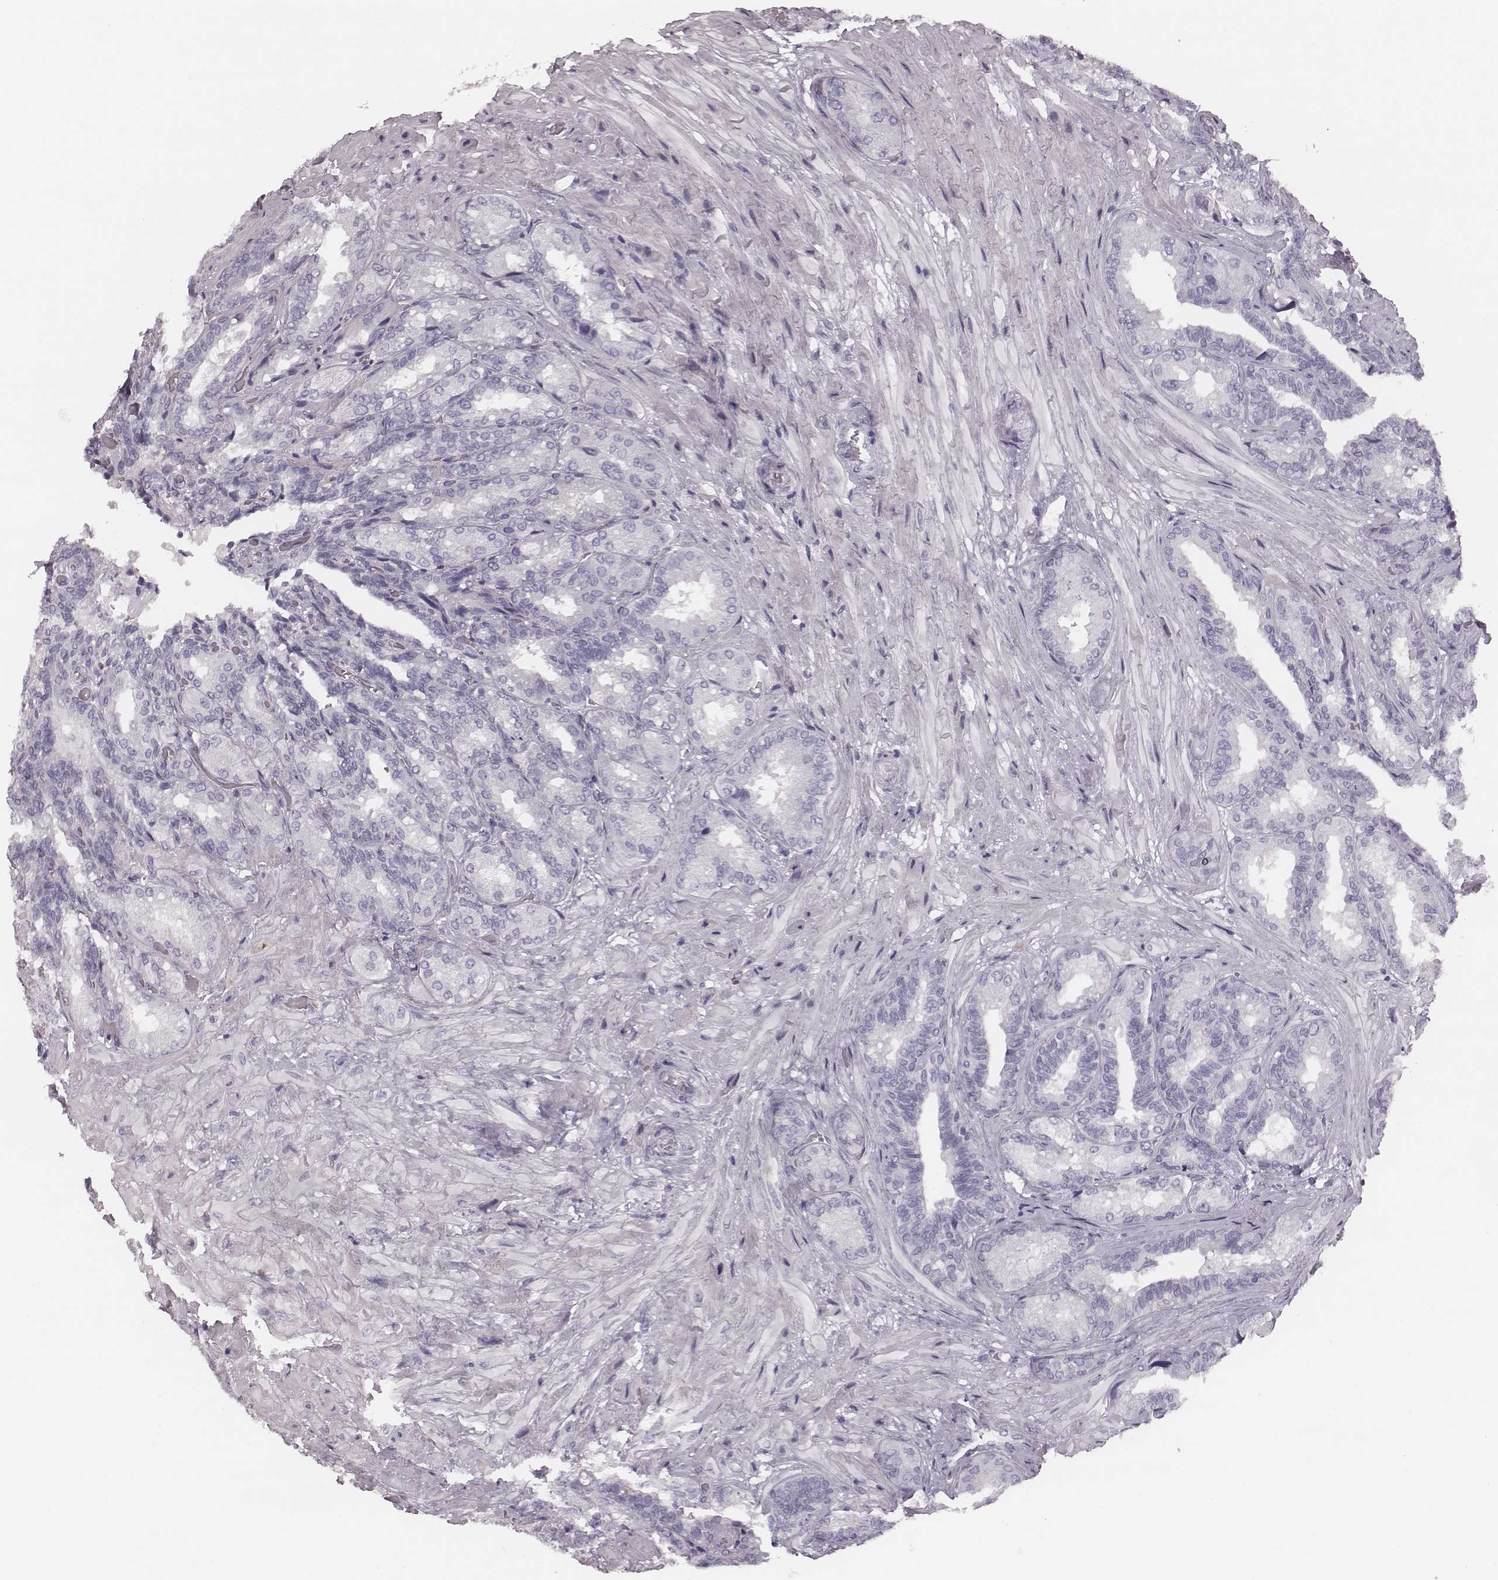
{"staining": {"intensity": "negative", "quantity": "none", "location": "none"}, "tissue": "seminal vesicle", "cell_type": "Glandular cells", "image_type": "normal", "snomed": [{"axis": "morphology", "description": "Normal tissue, NOS"}, {"axis": "topography", "description": "Seminal veicle"}], "caption": "DAB (3,3'-diaminobenzidine) immunohistochemical staining of normal seminal vesicle exhibits no significant expression in glandular cells.", "gene": "S100Z", "patient": {"sex": "male", "age": 68}}